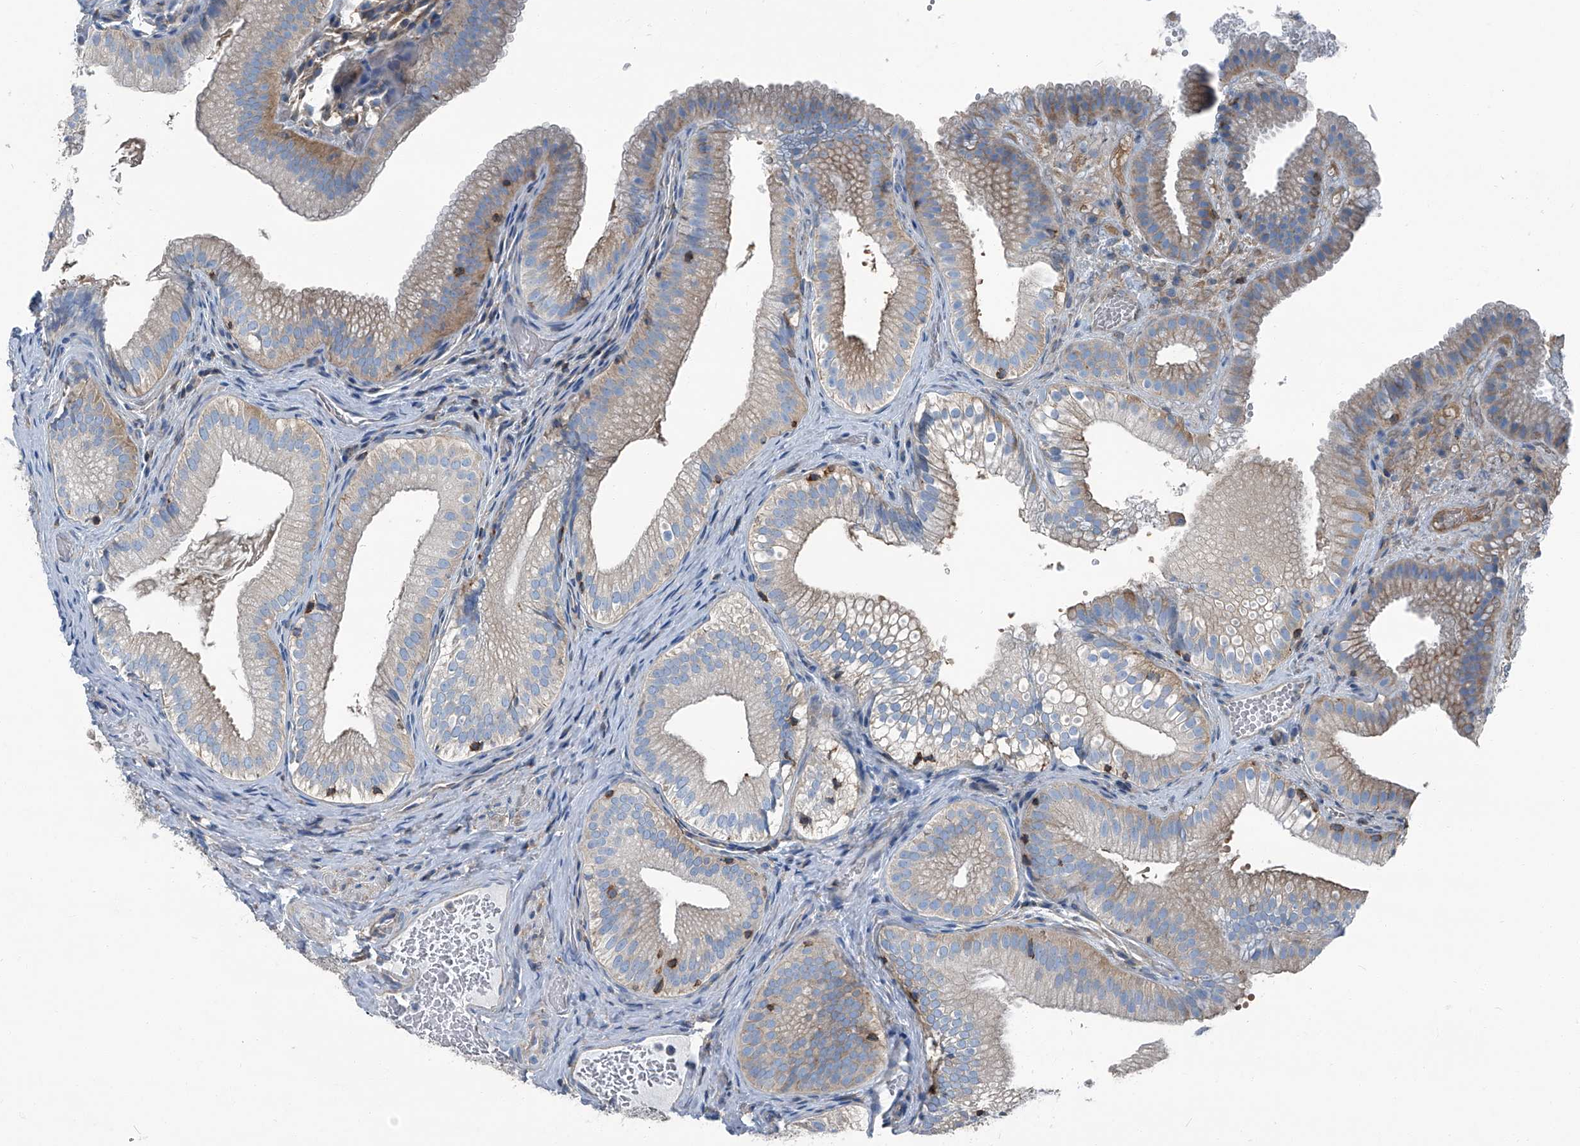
{"staining": {"intensity": "weak", "quantity": "25%-75%", "location": "cytoplasmic/membranous"}, "tissue": "gallbladder", "cell_type": "Glandular cells", "image_type": "normal", "snomed": [{"axis": "morphology", "description": "Normal tissue, NOS"}, {"axis": "topography", "description": "Gallbladder"}], "caption": "This photomicrograph reveals IHC staining of unremarkable human gallbladder, with low weak cytoplasmic/membranous staining in approximately 25%-75% of glandular cells.", "gene": "SEPTIN7", "patient": {"sex": "female", "age": 30}}